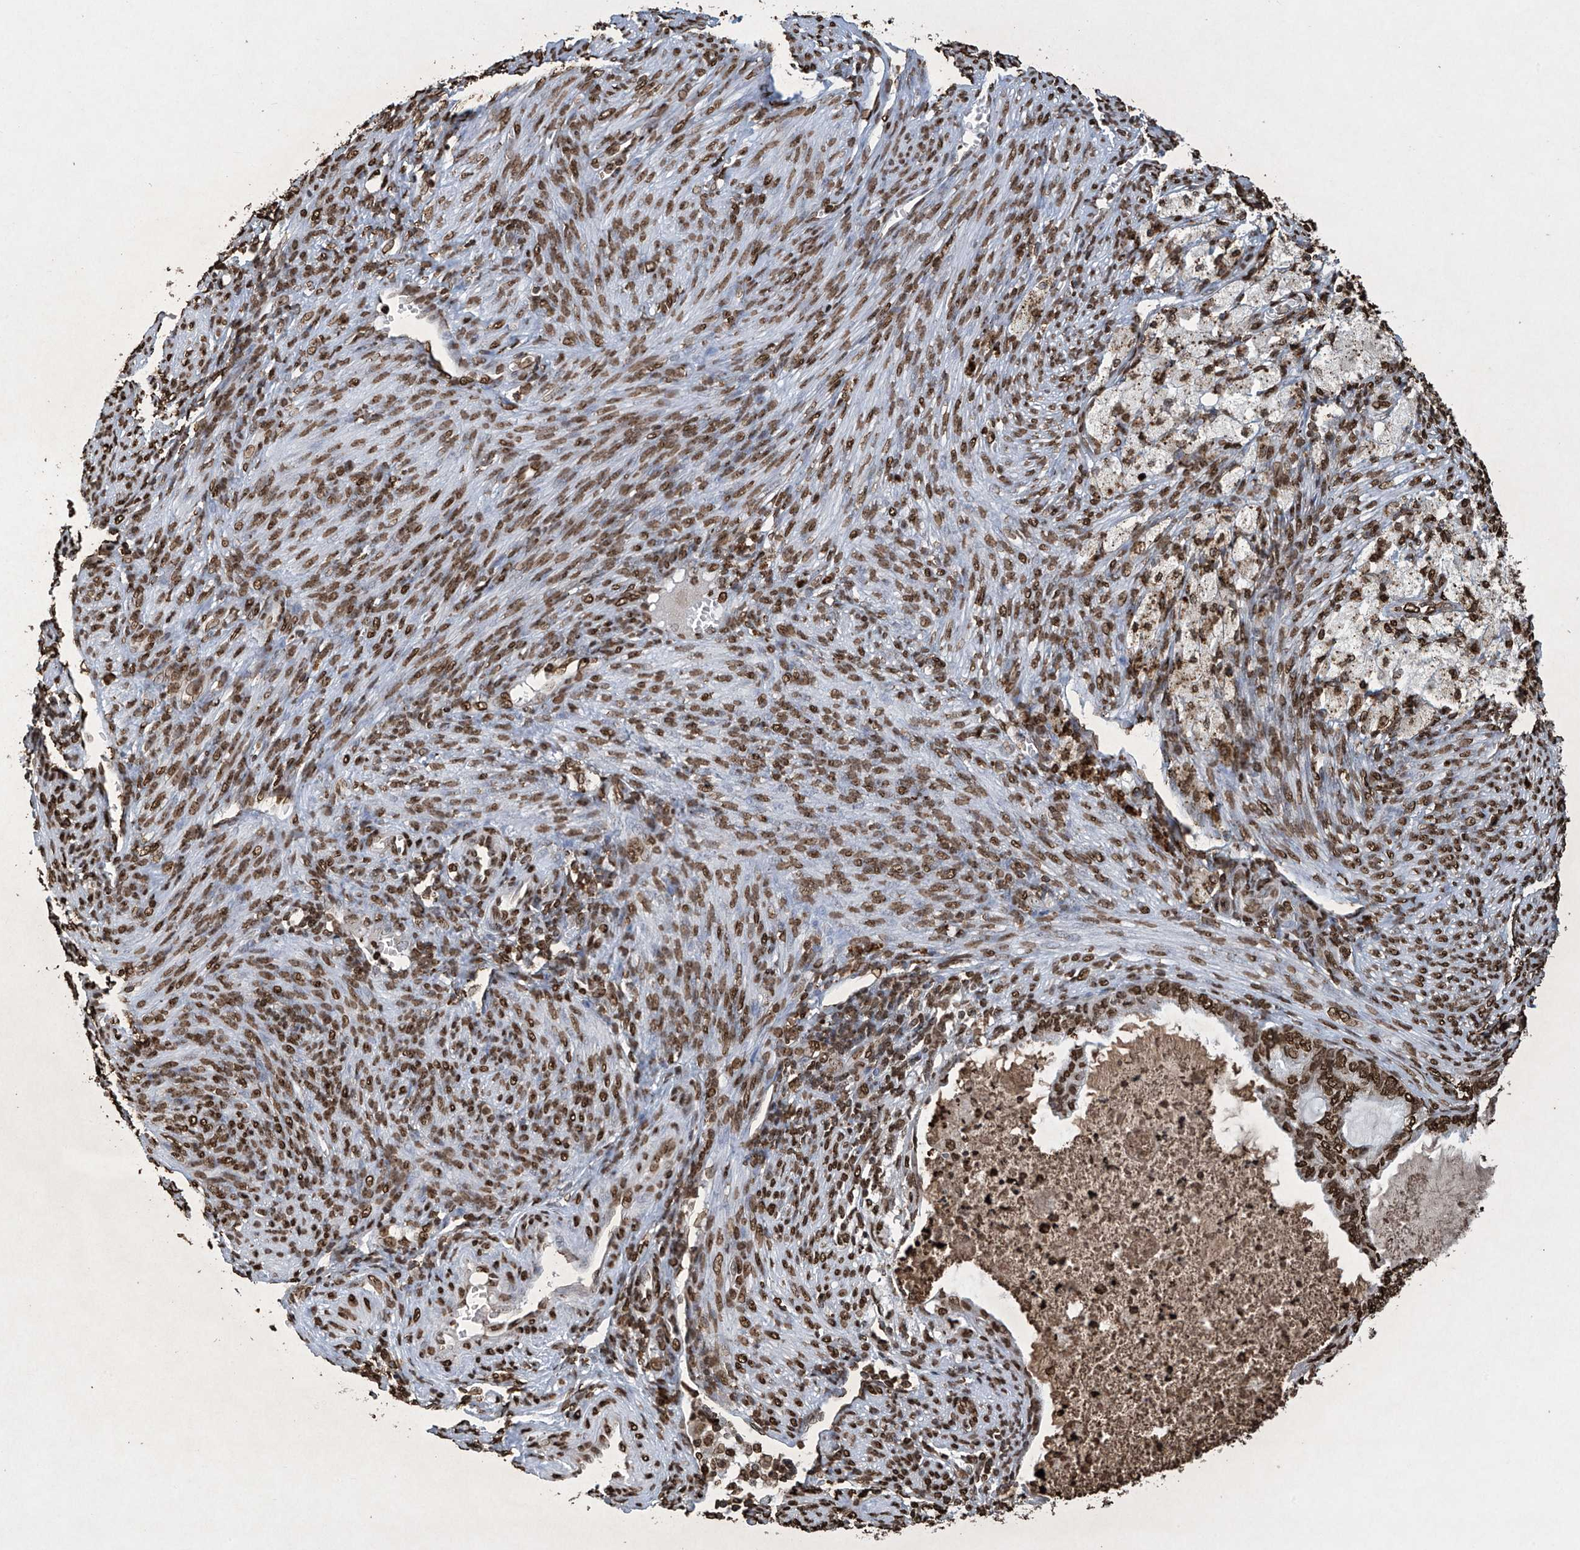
{"staining": {"intensity": "strong", "quantity": ">75%", "location": "nuclear"}, "tissue": "cervical cancer", "cell_type": "Tumor cells", "image_type": "cancer", "snomed": [{"axis": "morphology", "description": "Normal tissue, NOS"}, {"axis": "morphology", "description": "Adenocarcinoma, NOS"}, {"axis": "topography", "description": "Cervix"}, {"axis": "topography", "description": "Endometrium"}], "caption": "Strong nuclear positivity is identified in approximately >75% of tumor cells in cervical cancer (adenocarcinoma). The staining was performed using DAB, with brown indicating positive protein expression. Nuclei are stained blue with hematoxylin.", "gene": "H3-3A", "patient": {"sex": "female", "age": 86}}